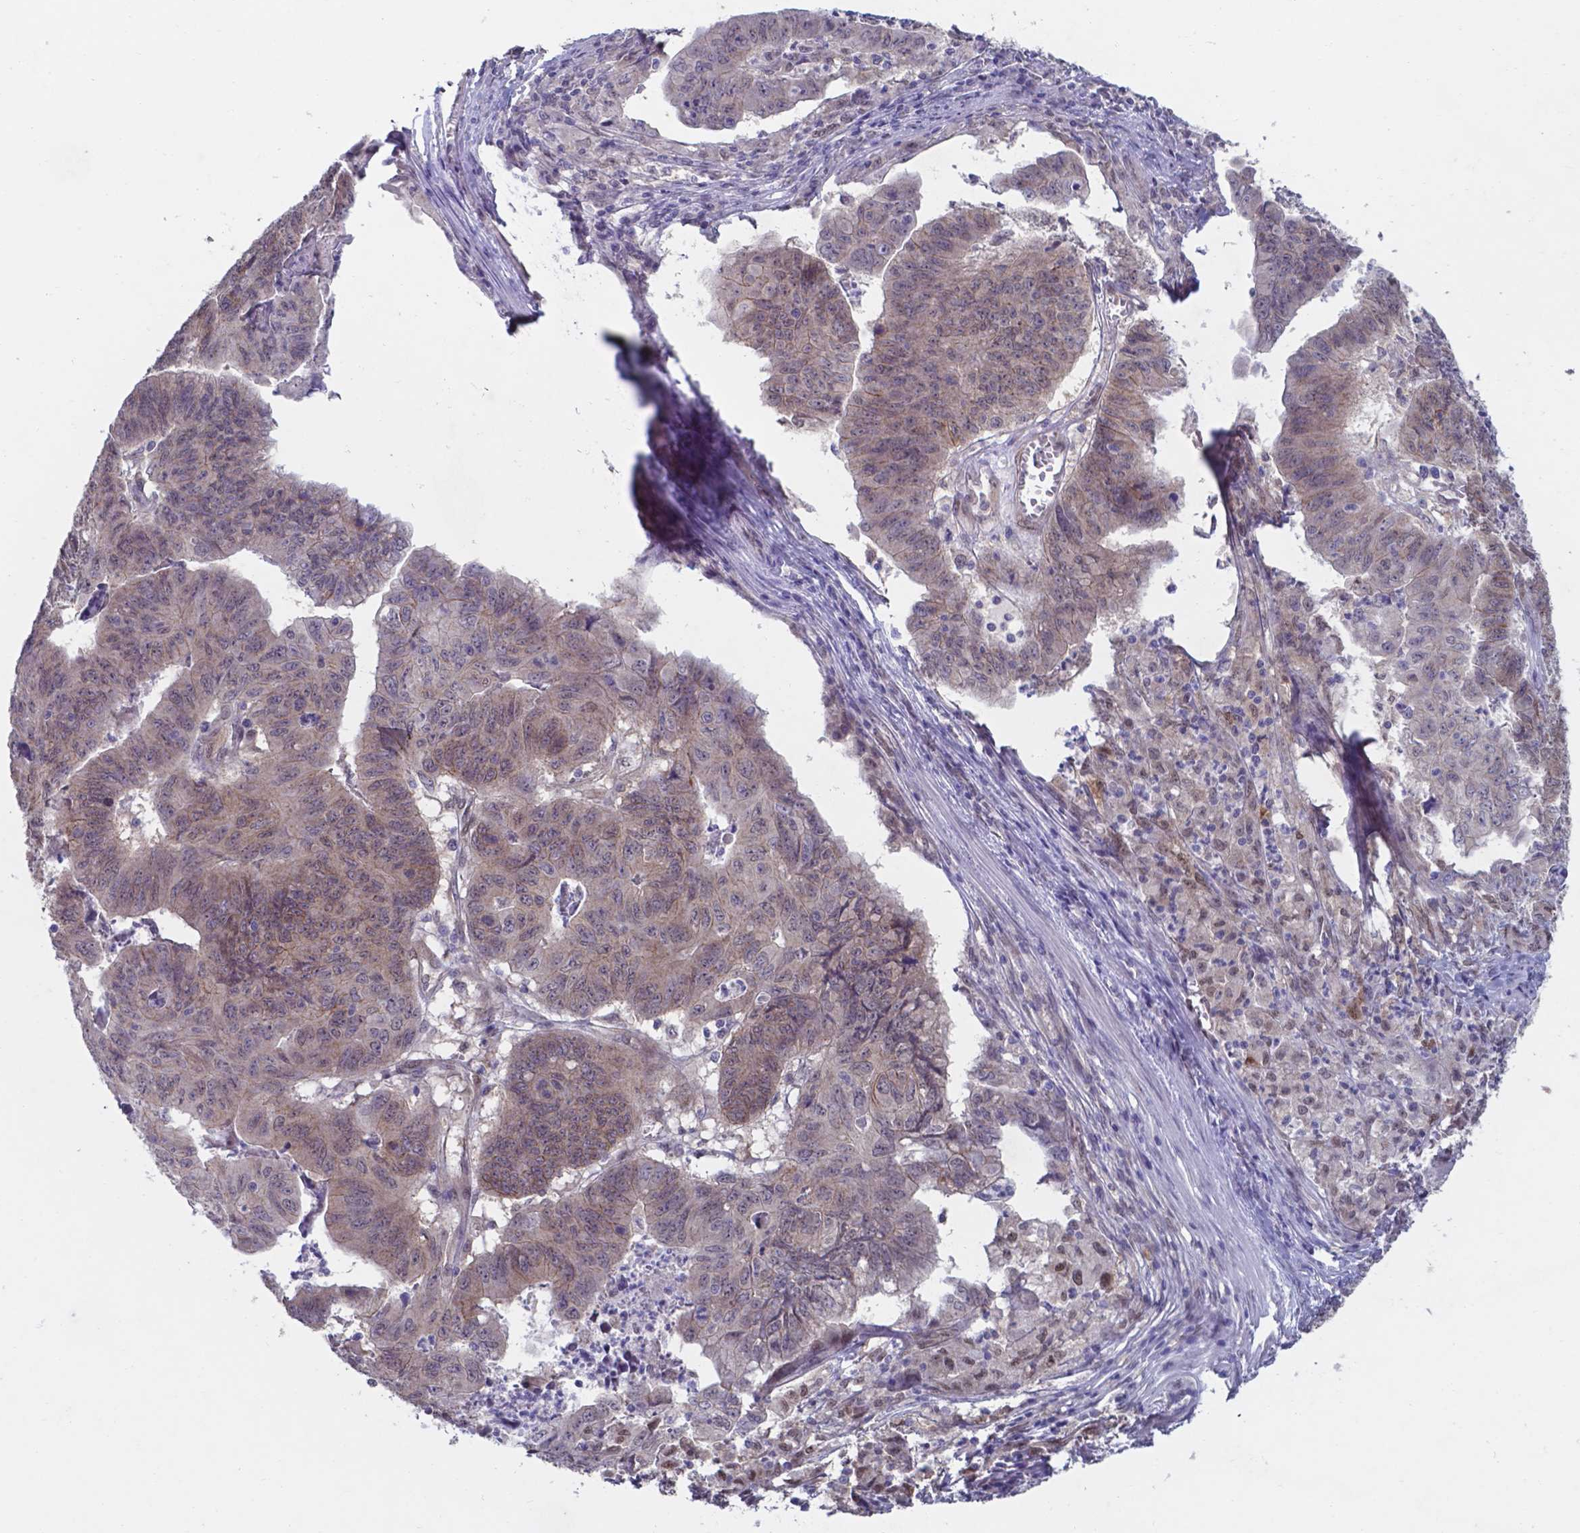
{"staining": {"intensity": "weak", "quantity": "<25%", "location": "cytoplasmic/membranous,nuclear"}, "tissue": "stomach cancer", "cell_type": "Tumor cells", "image_type": "cancer", "snomed": [{"axis": "morphology", "description": "Adenocarcinoma, NOS"}, {"axis": "topography", "description": "Stomach, lower"}], "caption": "IHC micrograph of human adenocarcinoma (stomach) stained for a protein (brown), which exhibits no staining in tumor cells. (DAB immunohistochemistry, high magnification).", "gene": "UBE2E2", "patient": {"sex": "male", "age": 77}}